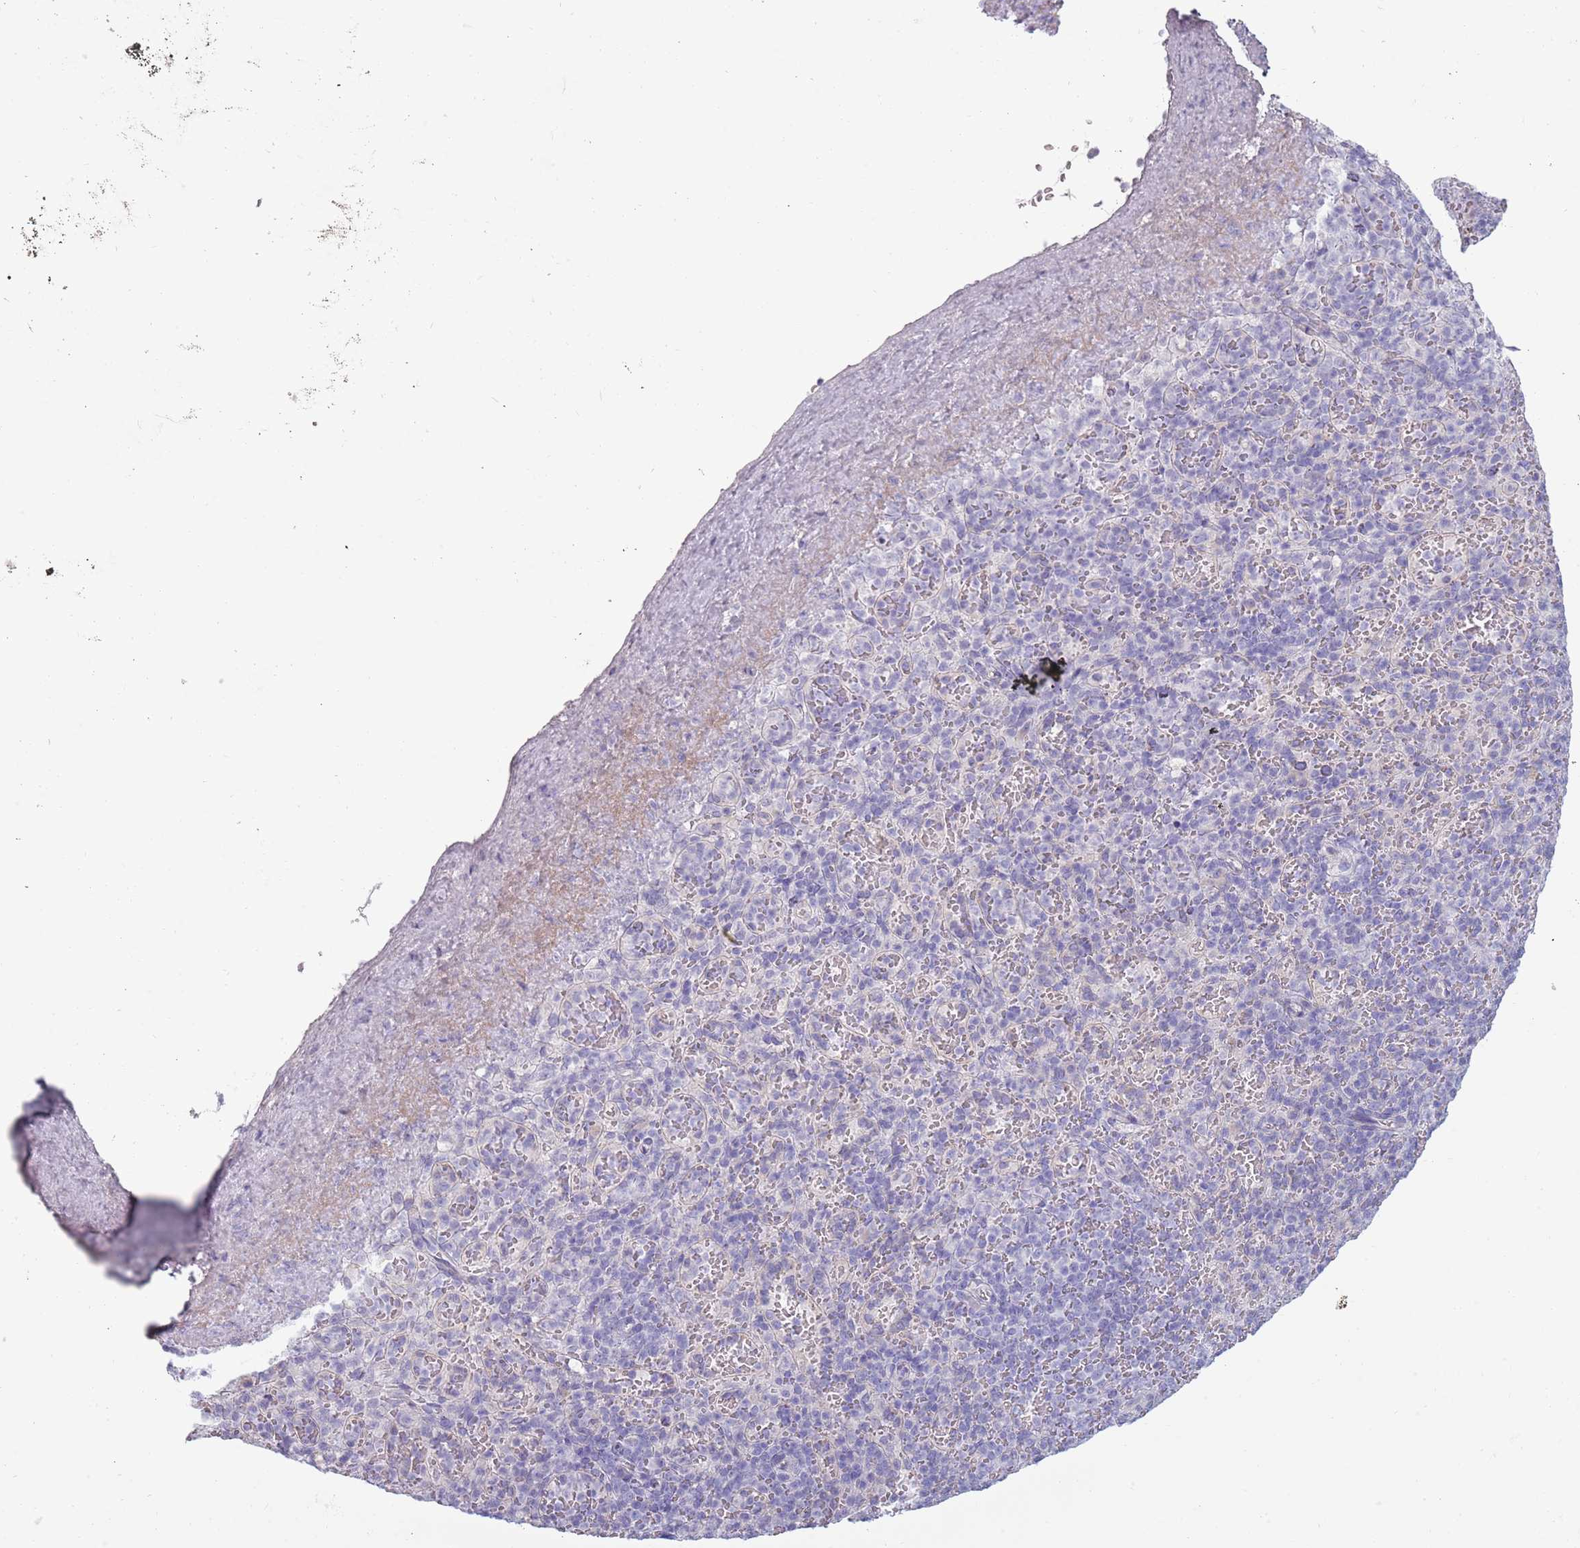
{"staining": {"intensity": "negative", "quantity": "none", "location": "none"}, "tissue": "spleen", "cell_type": "Cells in red pulp", "image_type": "normal", "snomed": [{"axis": "morphology", "description": "Normal tissue, NOS"}, {"axis": "topography", "description": "Spleen"}], "caption": "Protein analysis of benign spleen demonstrates no significant expression in cells in red pulp. (Stains: DAB (3,3'-diaminobenzidine) IHC with hematoxylin counter stain, Microscopy: brightfield microscopy at high magnification).", "gene": "TNFRSF6B", "patient": {"sex": "female", "age": 74}}